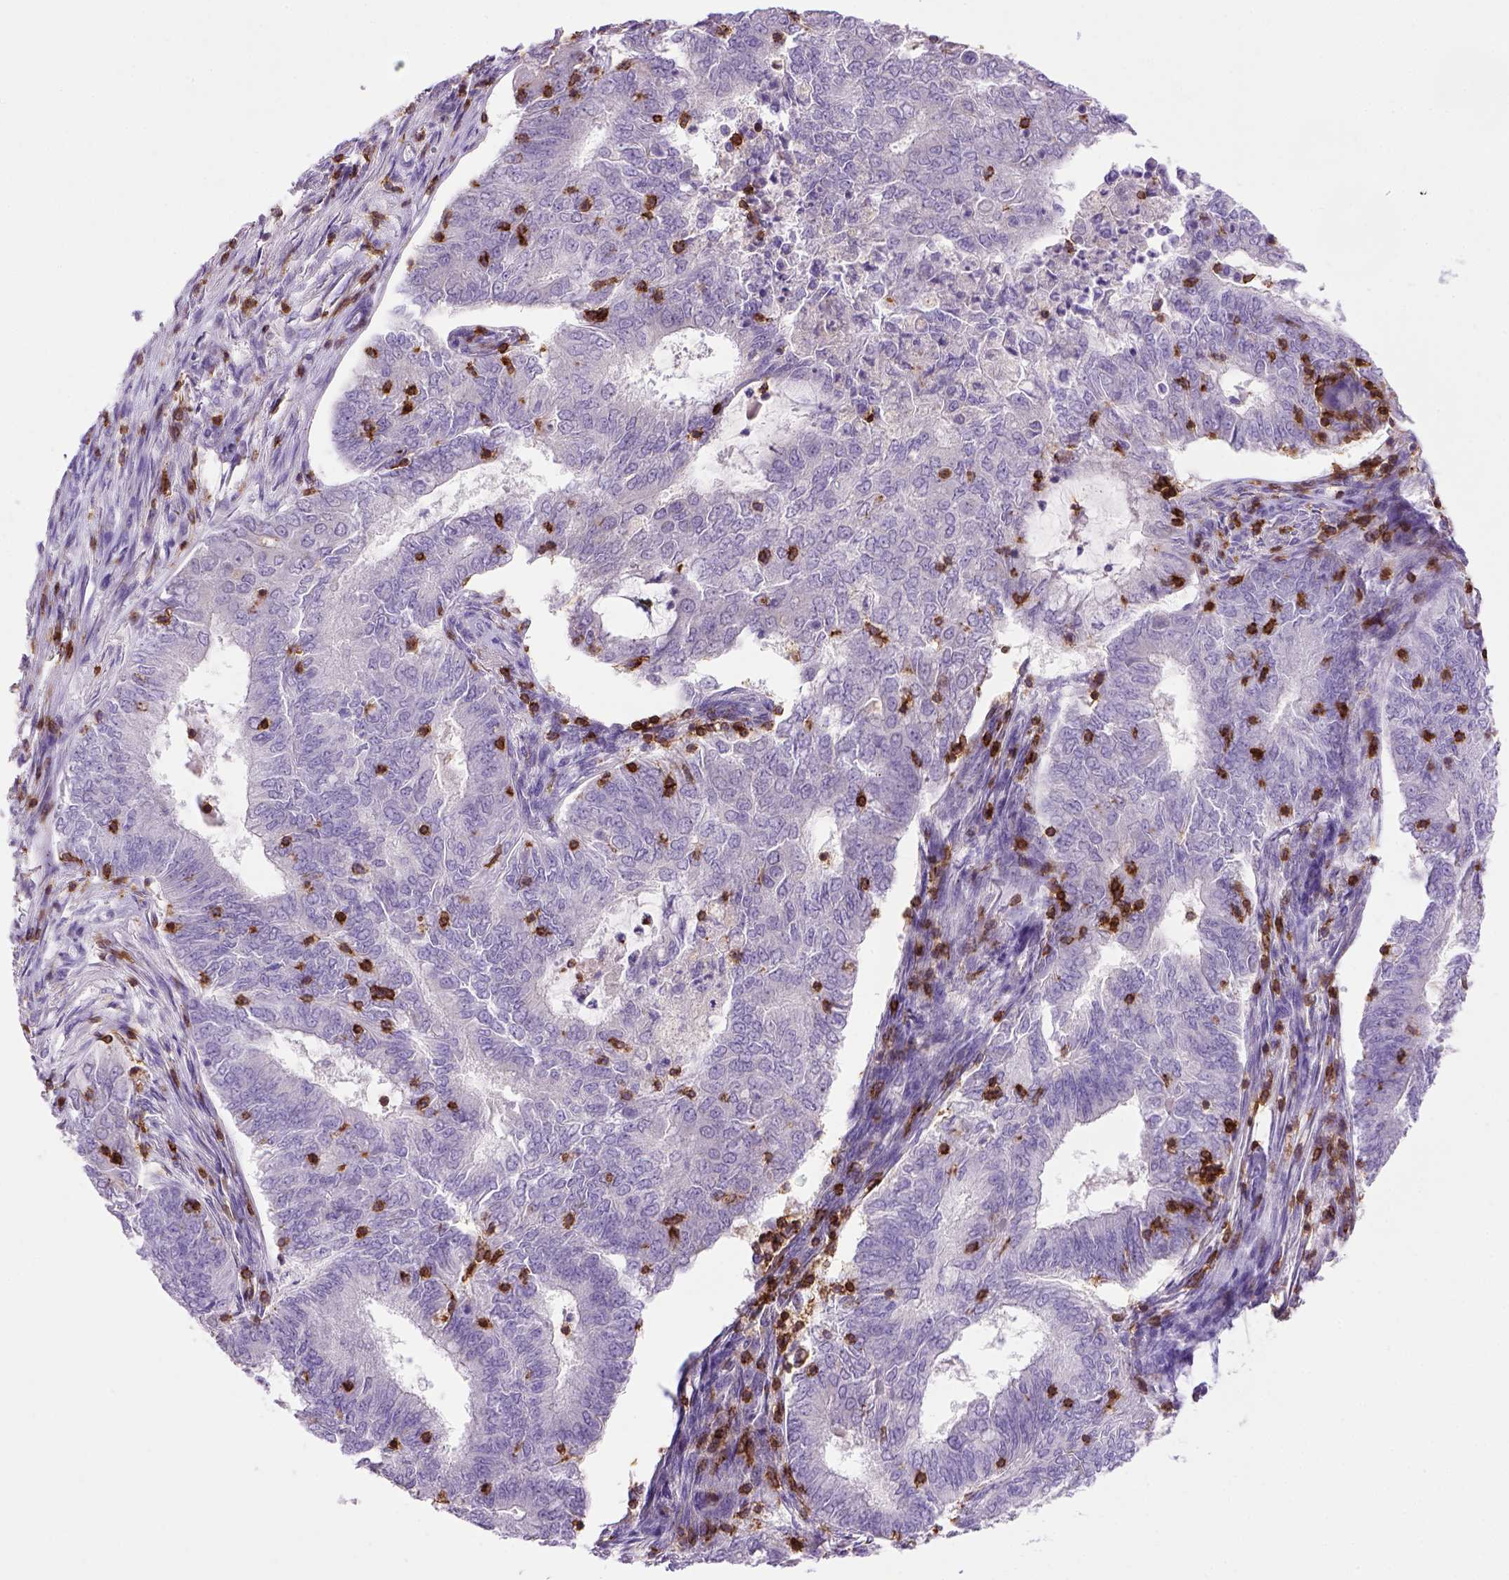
{"staining": {"intensity": "negative", "quantity": "none", "location": "none"}, "tissue": "endometrial cancer", "cell_type": "Tumor cells", "image_type": "cancer", "snomed": [{"axis": "morphology", "description": "Adenocarcinoma, NOS"}, {"axis": "topography", "description": "Endometrium"}], "caption": "An immunohistochemistry (IHC) image of endometrial cancer is shown. There is no staining in tumor cells of endometrial cancer.", "gene": "CD3E", "patient": {"sex": "female", "age": 62}}